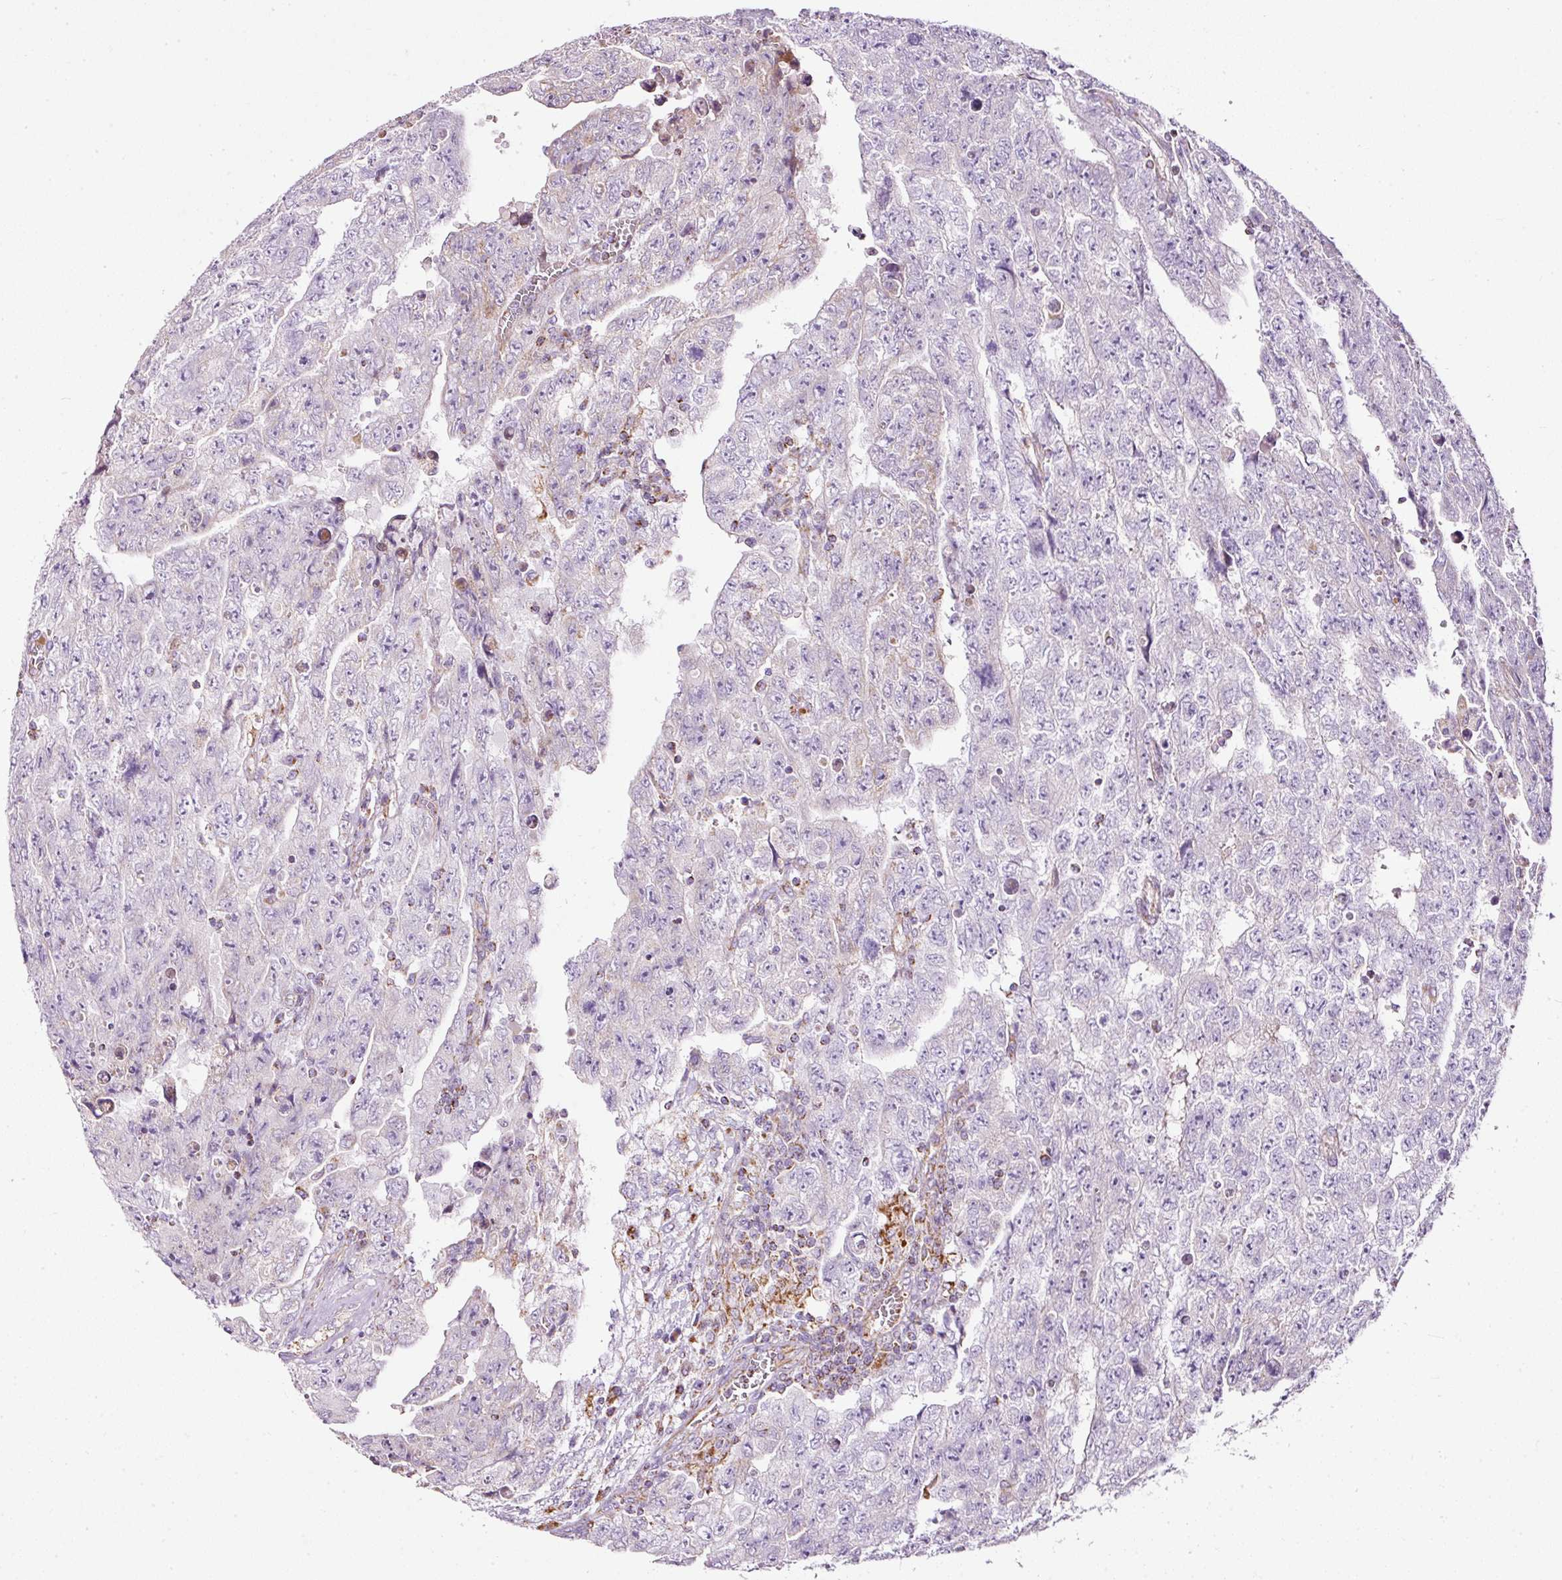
{"staining": {"intensity": "negative", "quantity": "none", "location": "none"}, "tissue": "testis cancer", "cell_type": "Tumor cells", "image_type": "cancer", "snomed": [{"axis": "morphology", "description": "Carcinoma, Embryonal, NOS"}, {"axis": "topography", "description": "Testis"}], "caption": "High power microscopy image of an immunohistochemistry (IHC) micrograph of embryonal carcinoma (testis), revealing no significant expression in tumor cells.", "gene": "SDHA", "patient": {"sex": "male", "age": 28}}